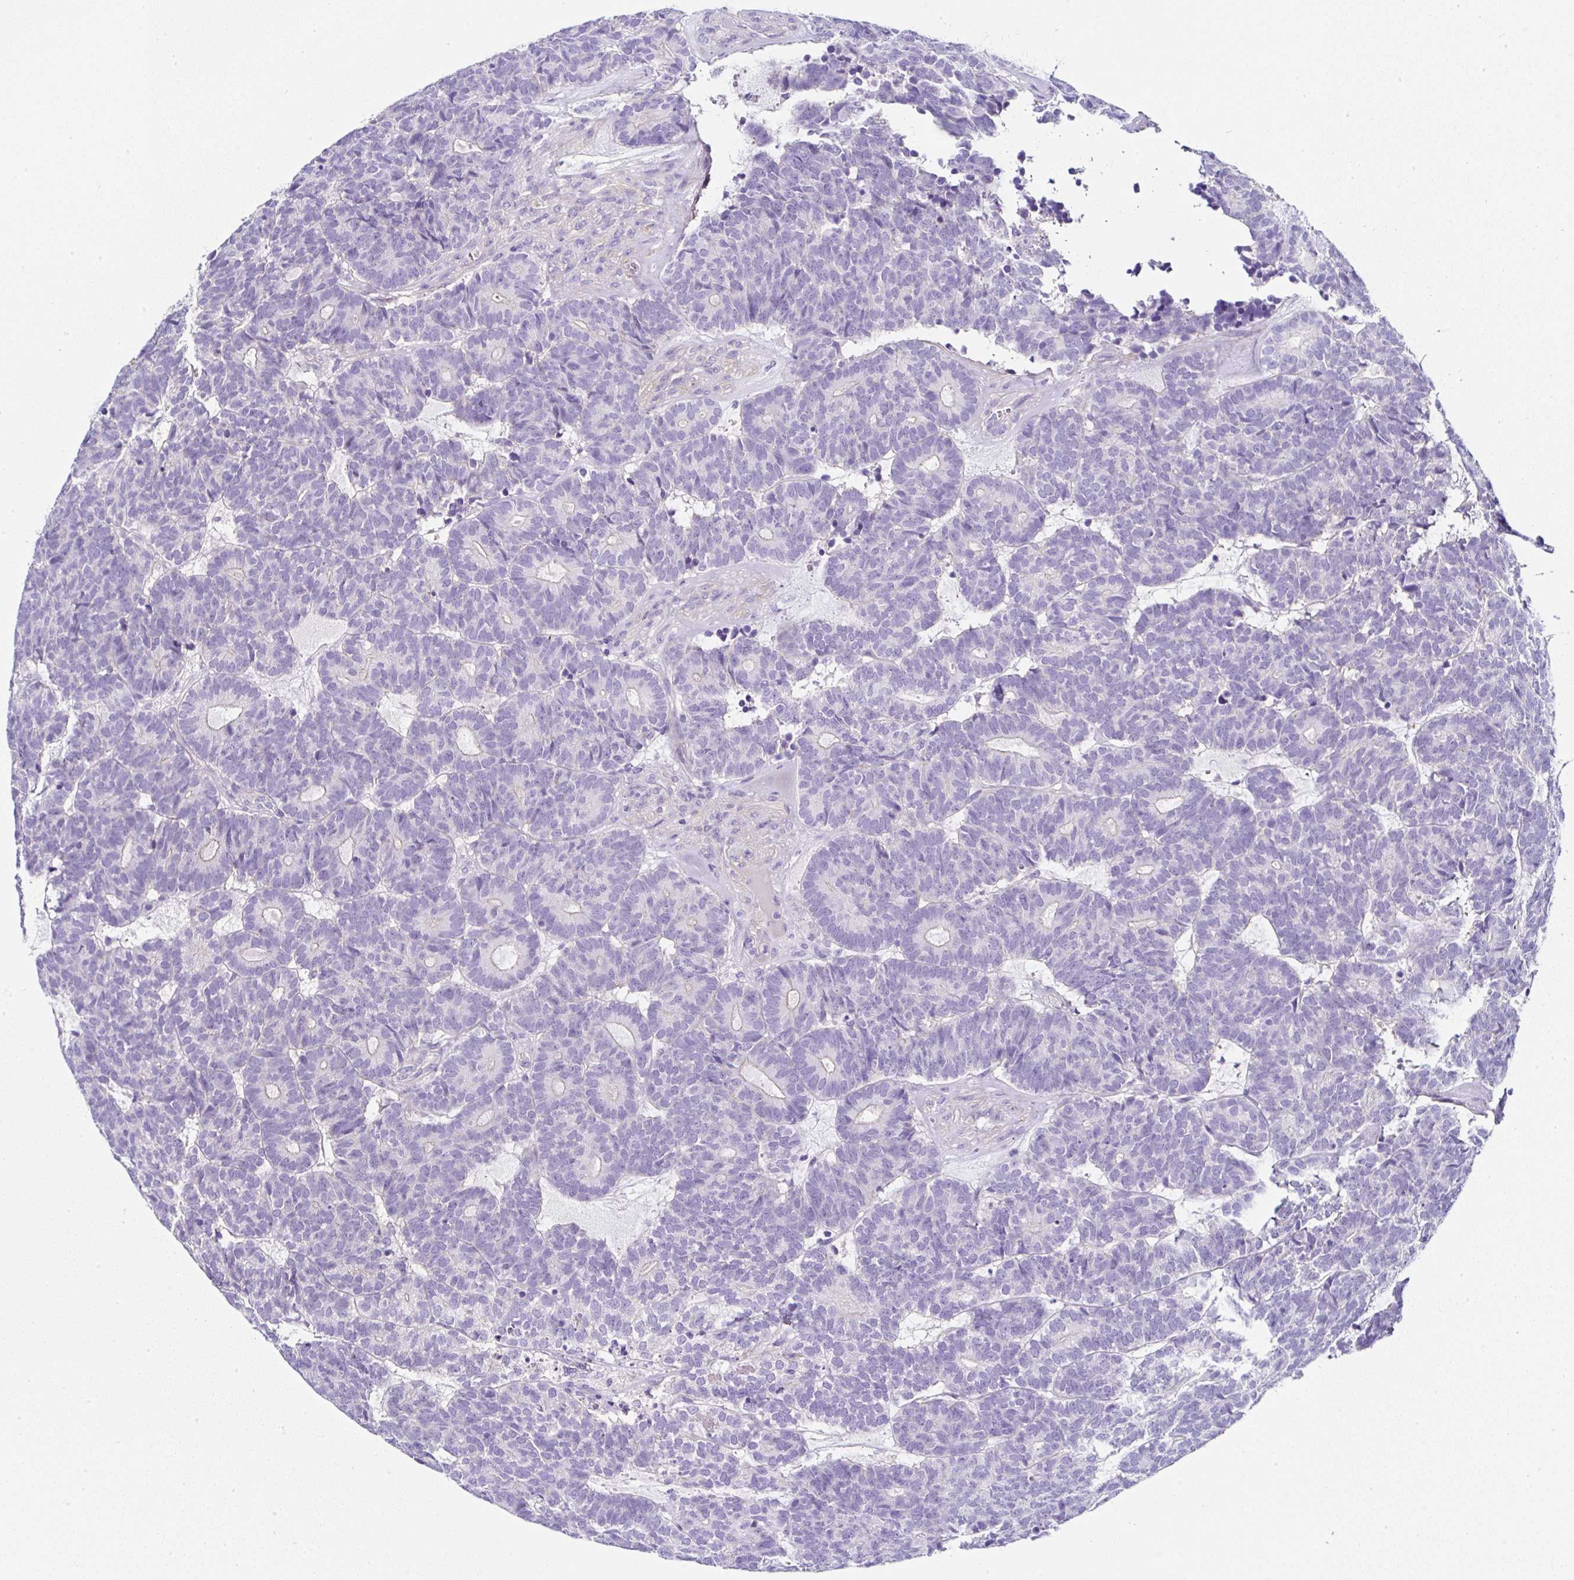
{"staining": {"intensity": "negative", "quantity": "none", "location": "none"}, "tissue": "head and neck cancer", "cell_type": "Tumor cells", "image_type": "cancer", "snomed": [{"axis": "morphology", "description": "Adenocarcinoma, NOS"}, {"axis": "topography", "description": "Head-Neck"}], "caption": "This is an immunohistochemistry (IHC) photomicrograph of adenocarcinoma (head and neck). There is no expression in tumor cells.", "gene": "PPFIA4", "patient": {"sex": "female", "age": 81}}